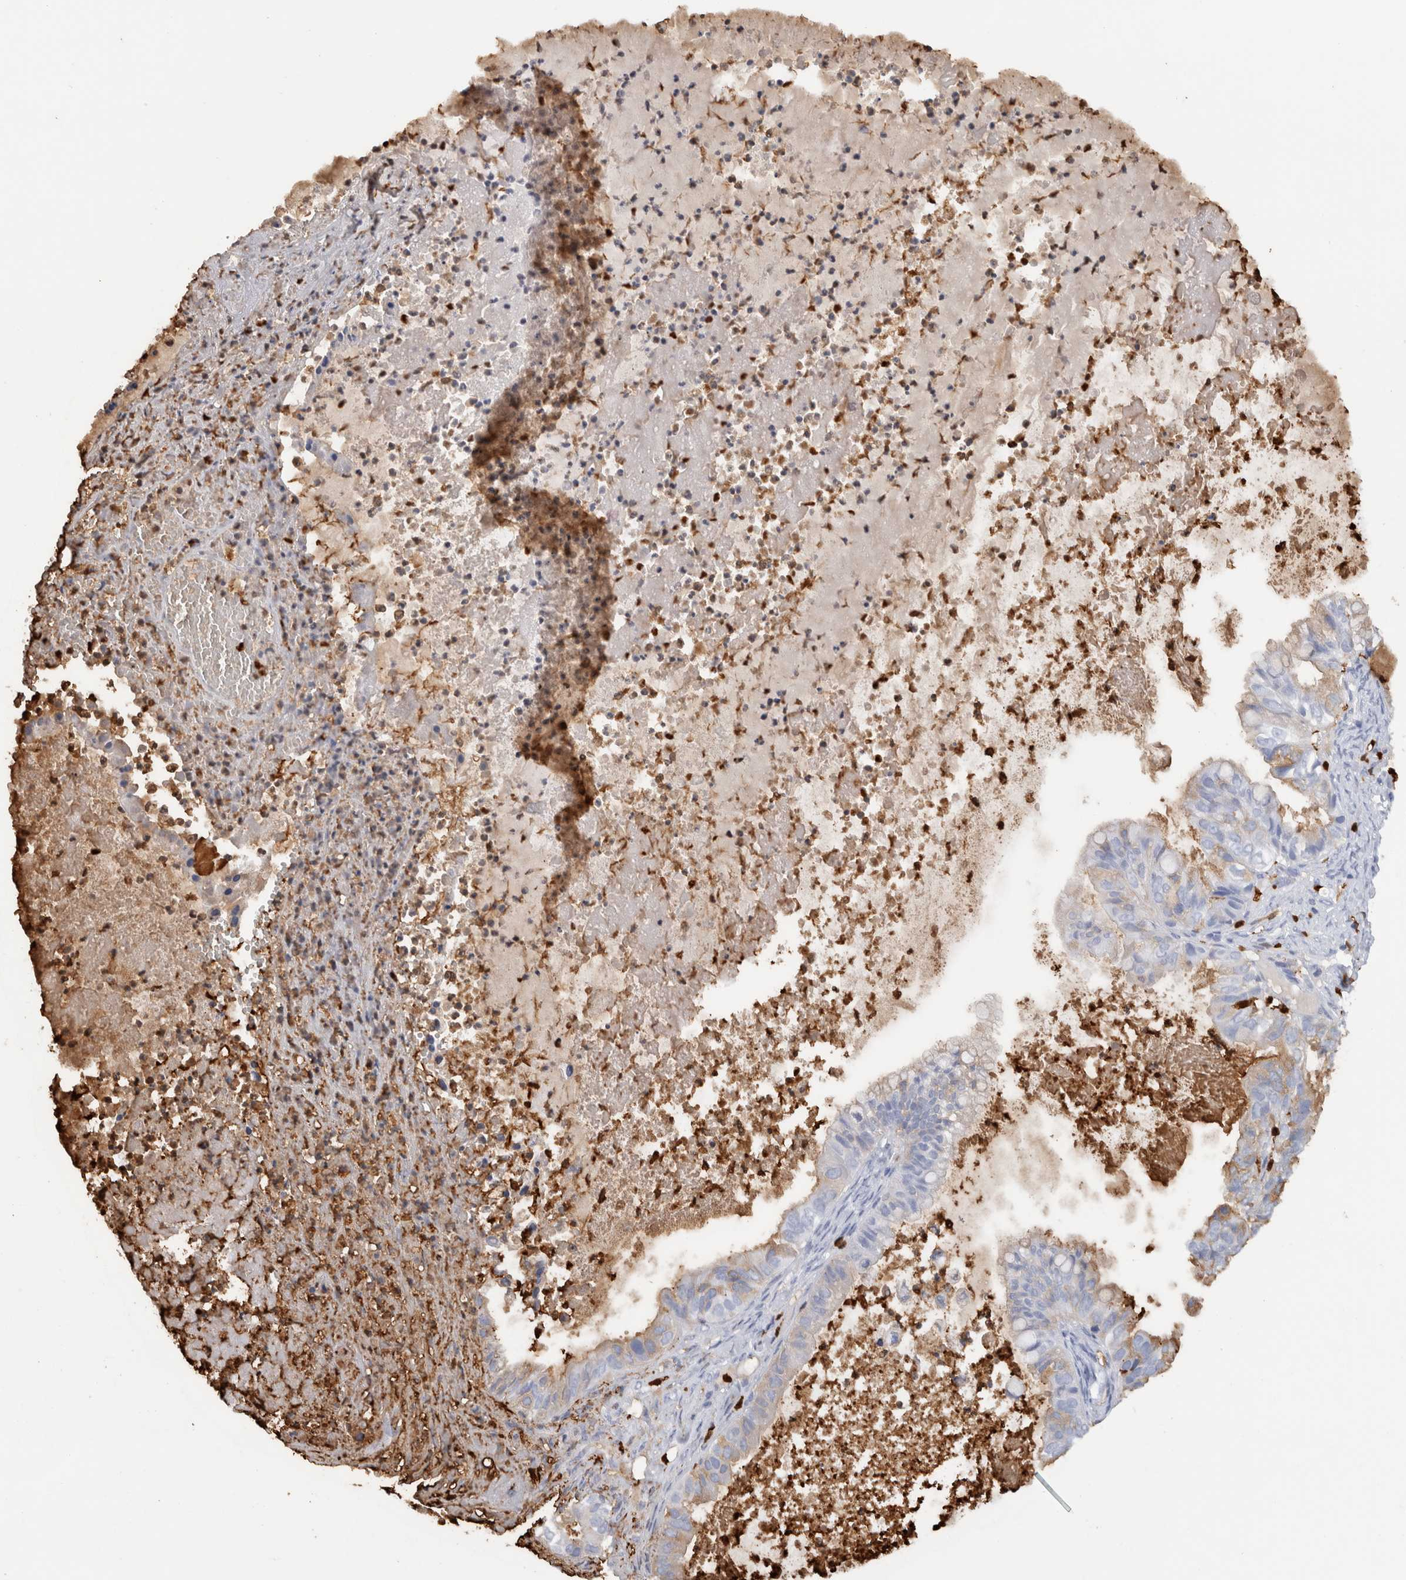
{"staining": {"intensity": "weak", "quantity": "<25%", "location": "cytoplasmic/membranous"}, "tissue": "ovarian cancer", "cell_type": "Tumor cells", "image_type": "cancer", "snomed": [{"axis": "morphology", "description": "Cystadenocarcinoma, mucinous, NOS"}, {"axis": "topography", "description": "Ovary"}], "caption": "There is no significant staining in tumor cells of ovarian mucinous cystadenocarcinoma.", "gene": "S100A8", "patient": {"sex": "female", "age": 80}}